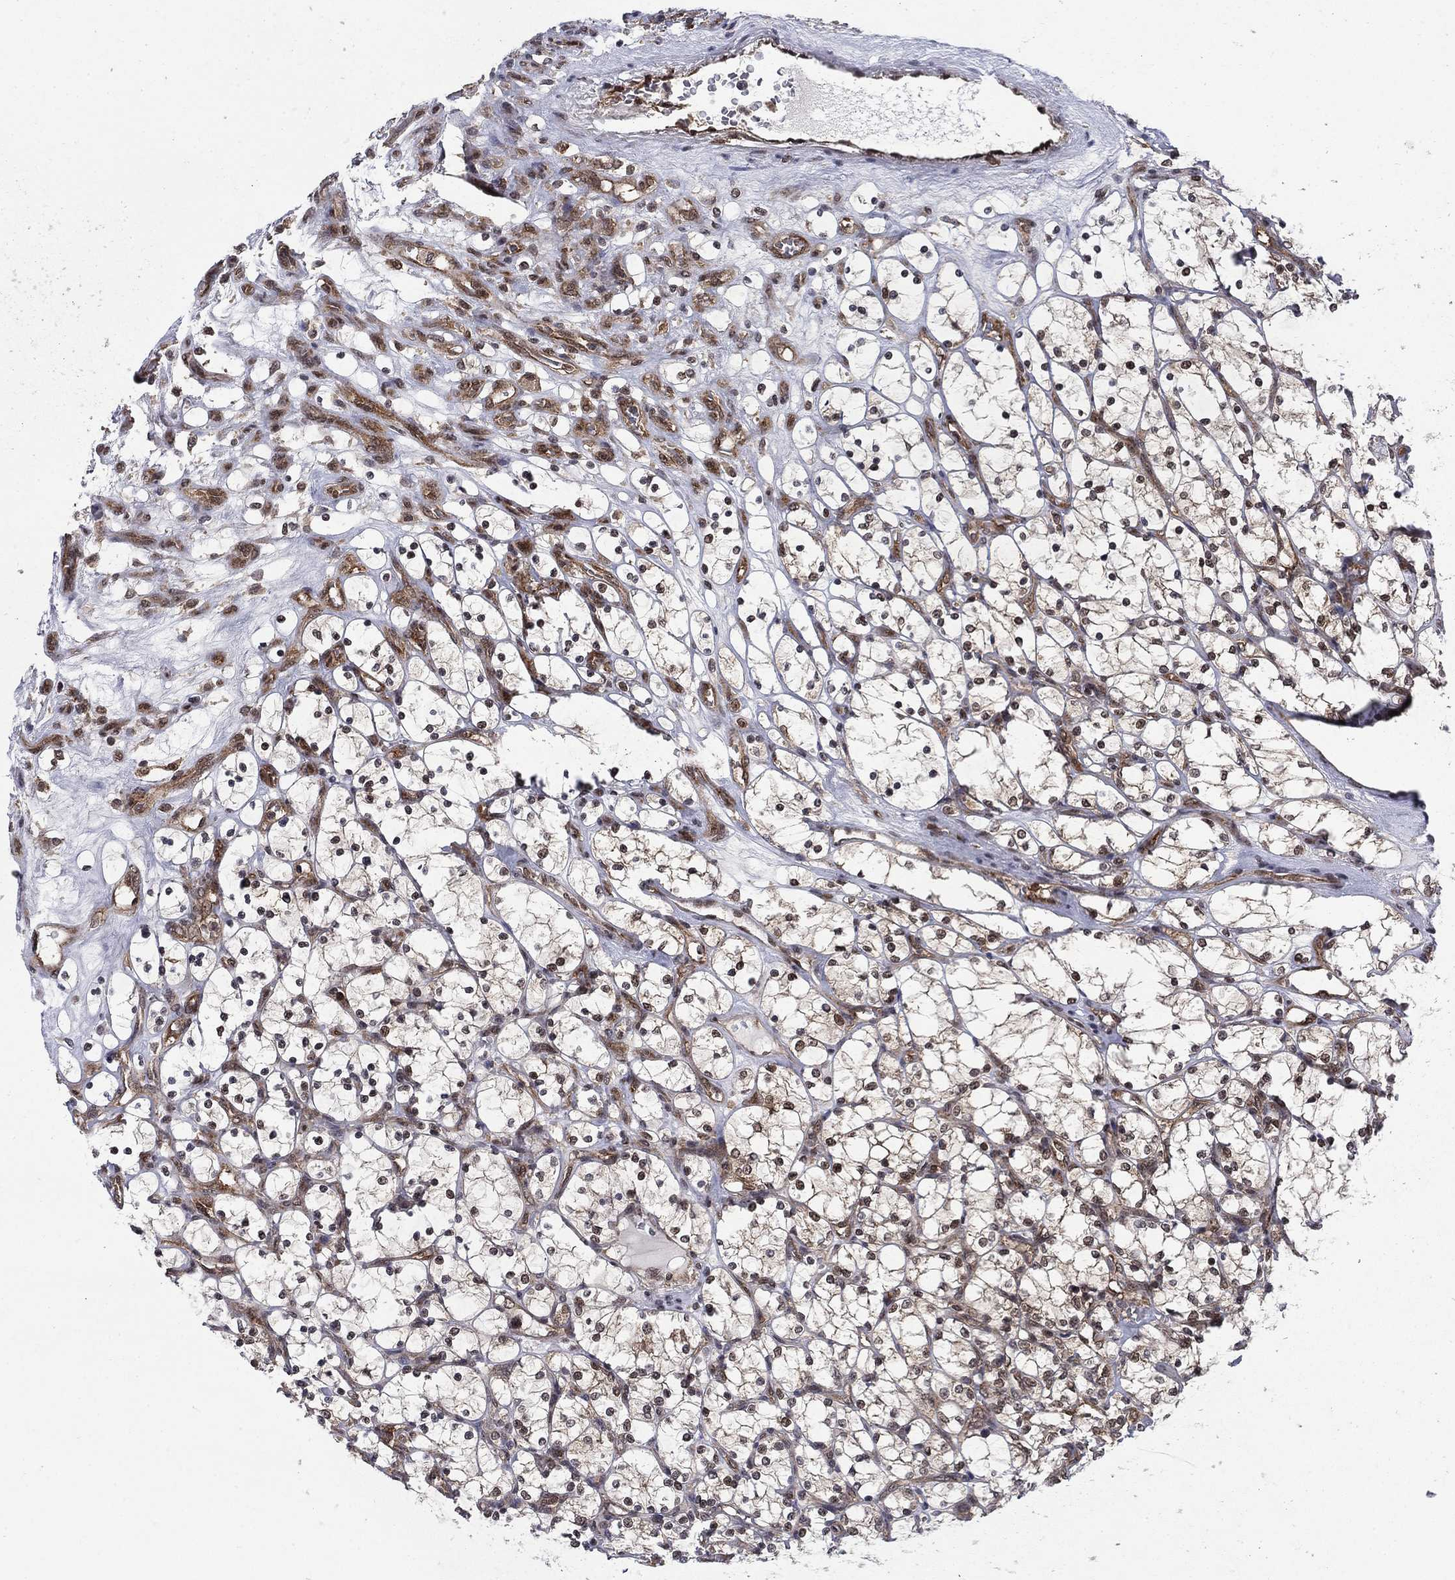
{"staining": {"intensity": "moderate", "quantity": "25%-75%", "location": "cytoplasmic/membranous"}, "tissue": "renal cancer", "cell_type": "Tumor cells", "image_type": "cancer", "snomed": [{"axis": "morphology", "description": "Adenocarcinoma, NOS"}, {"axis": "topography", "description": "Kidney"}], "caption": "Renal cancer stained with a protein marker demonstrates moderate staining in tumor cells.", "gene": "DNAJA1", "patient": {"sex": "female", "age": 69}}